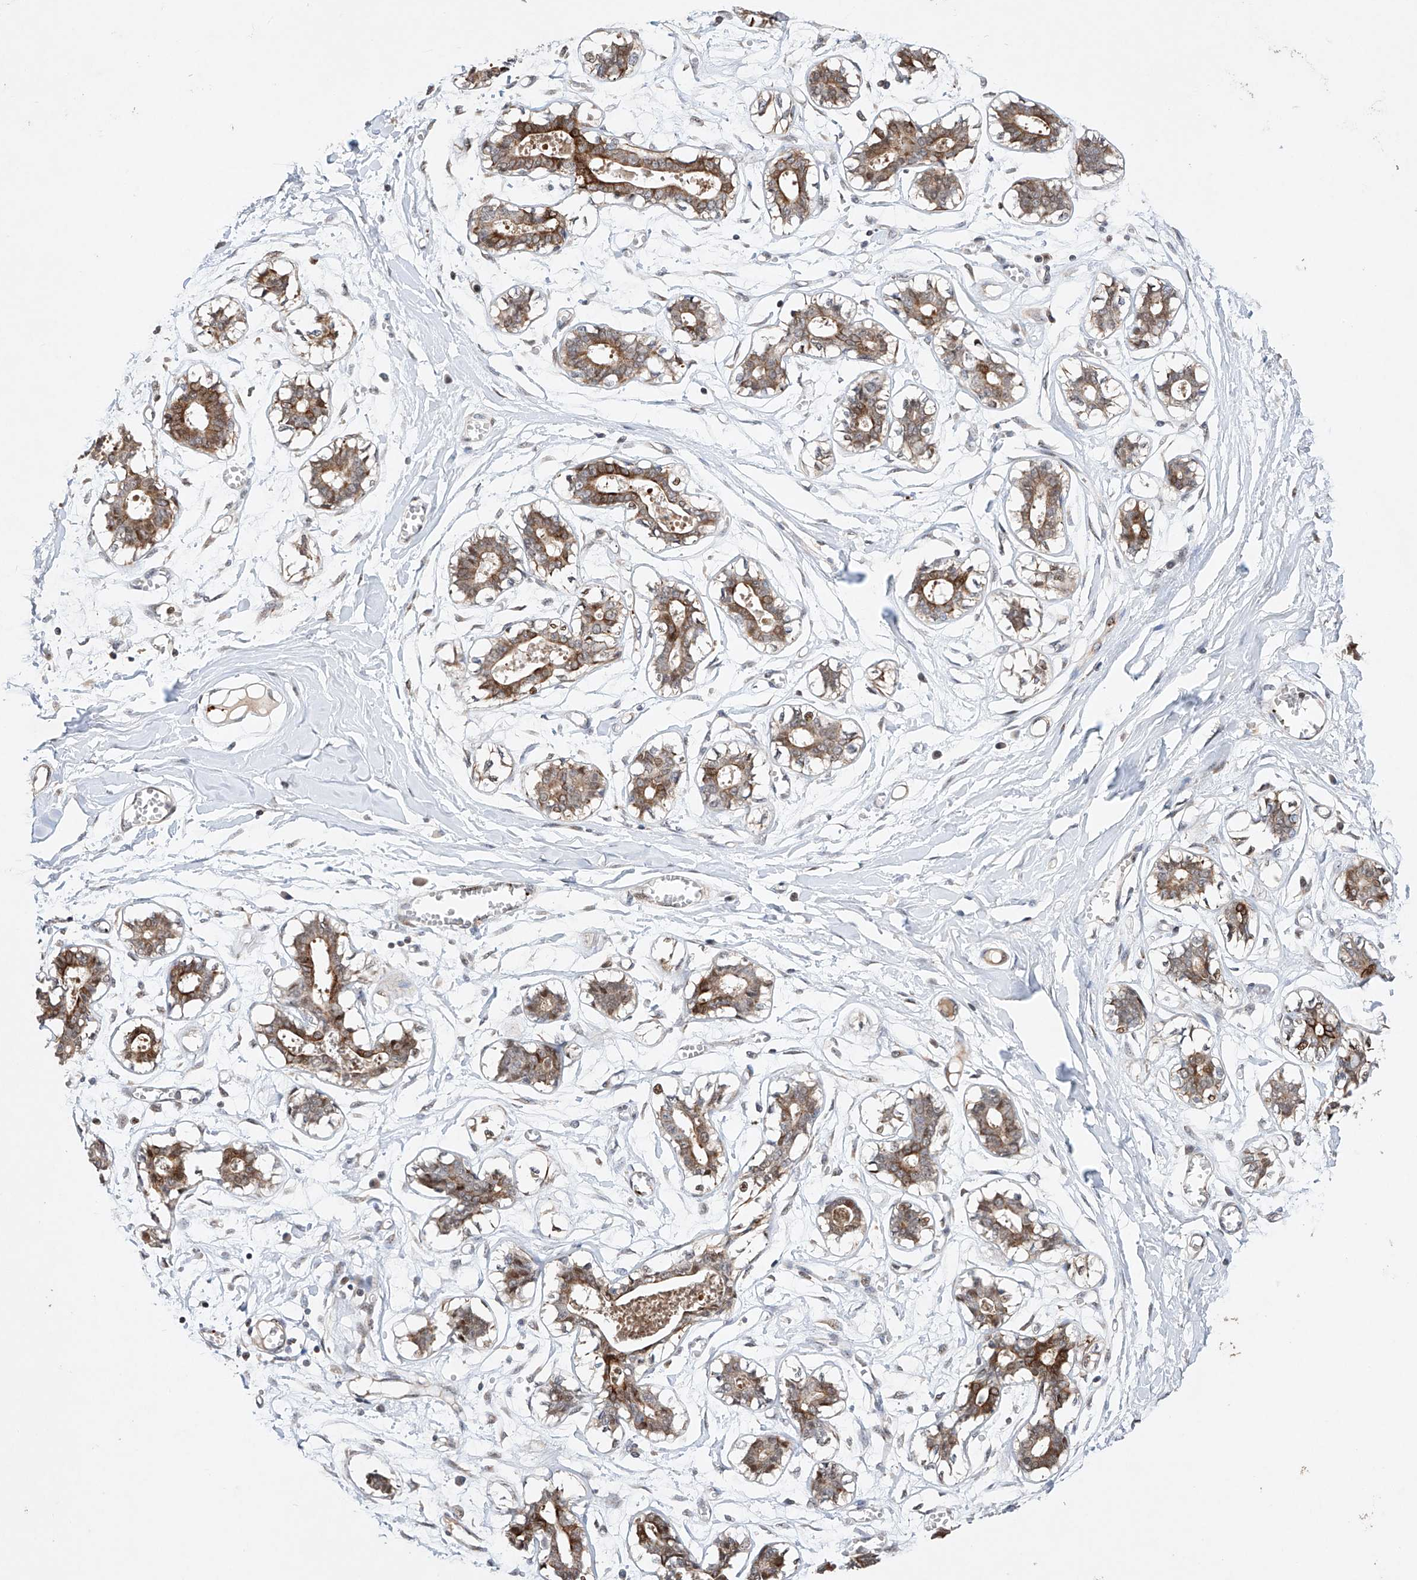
{"staining": {"intensity": "weak", "quantity": ">75%", "location": "nuclear"}, "tissue": "breast", "cell_type": "Adipocytes", "image_type": "normal", "snomed": [{"axis": "morphology", "description": "Normal tissue, NOS"}, {"axis": "topography", "description": "Breast"}], "caption": "Immunohistochemistry staining of normal breast, which shows low levels of weak nuclear staining in about >75% of adipocytes indicating weak nuclear protein expression. The staining was performed using DAB (brown) for protein detection and nuclei were counterstained in hematoxylin (blue).", "gene": "AFG1L", "patient": {"sex": "female", "age": 27}}